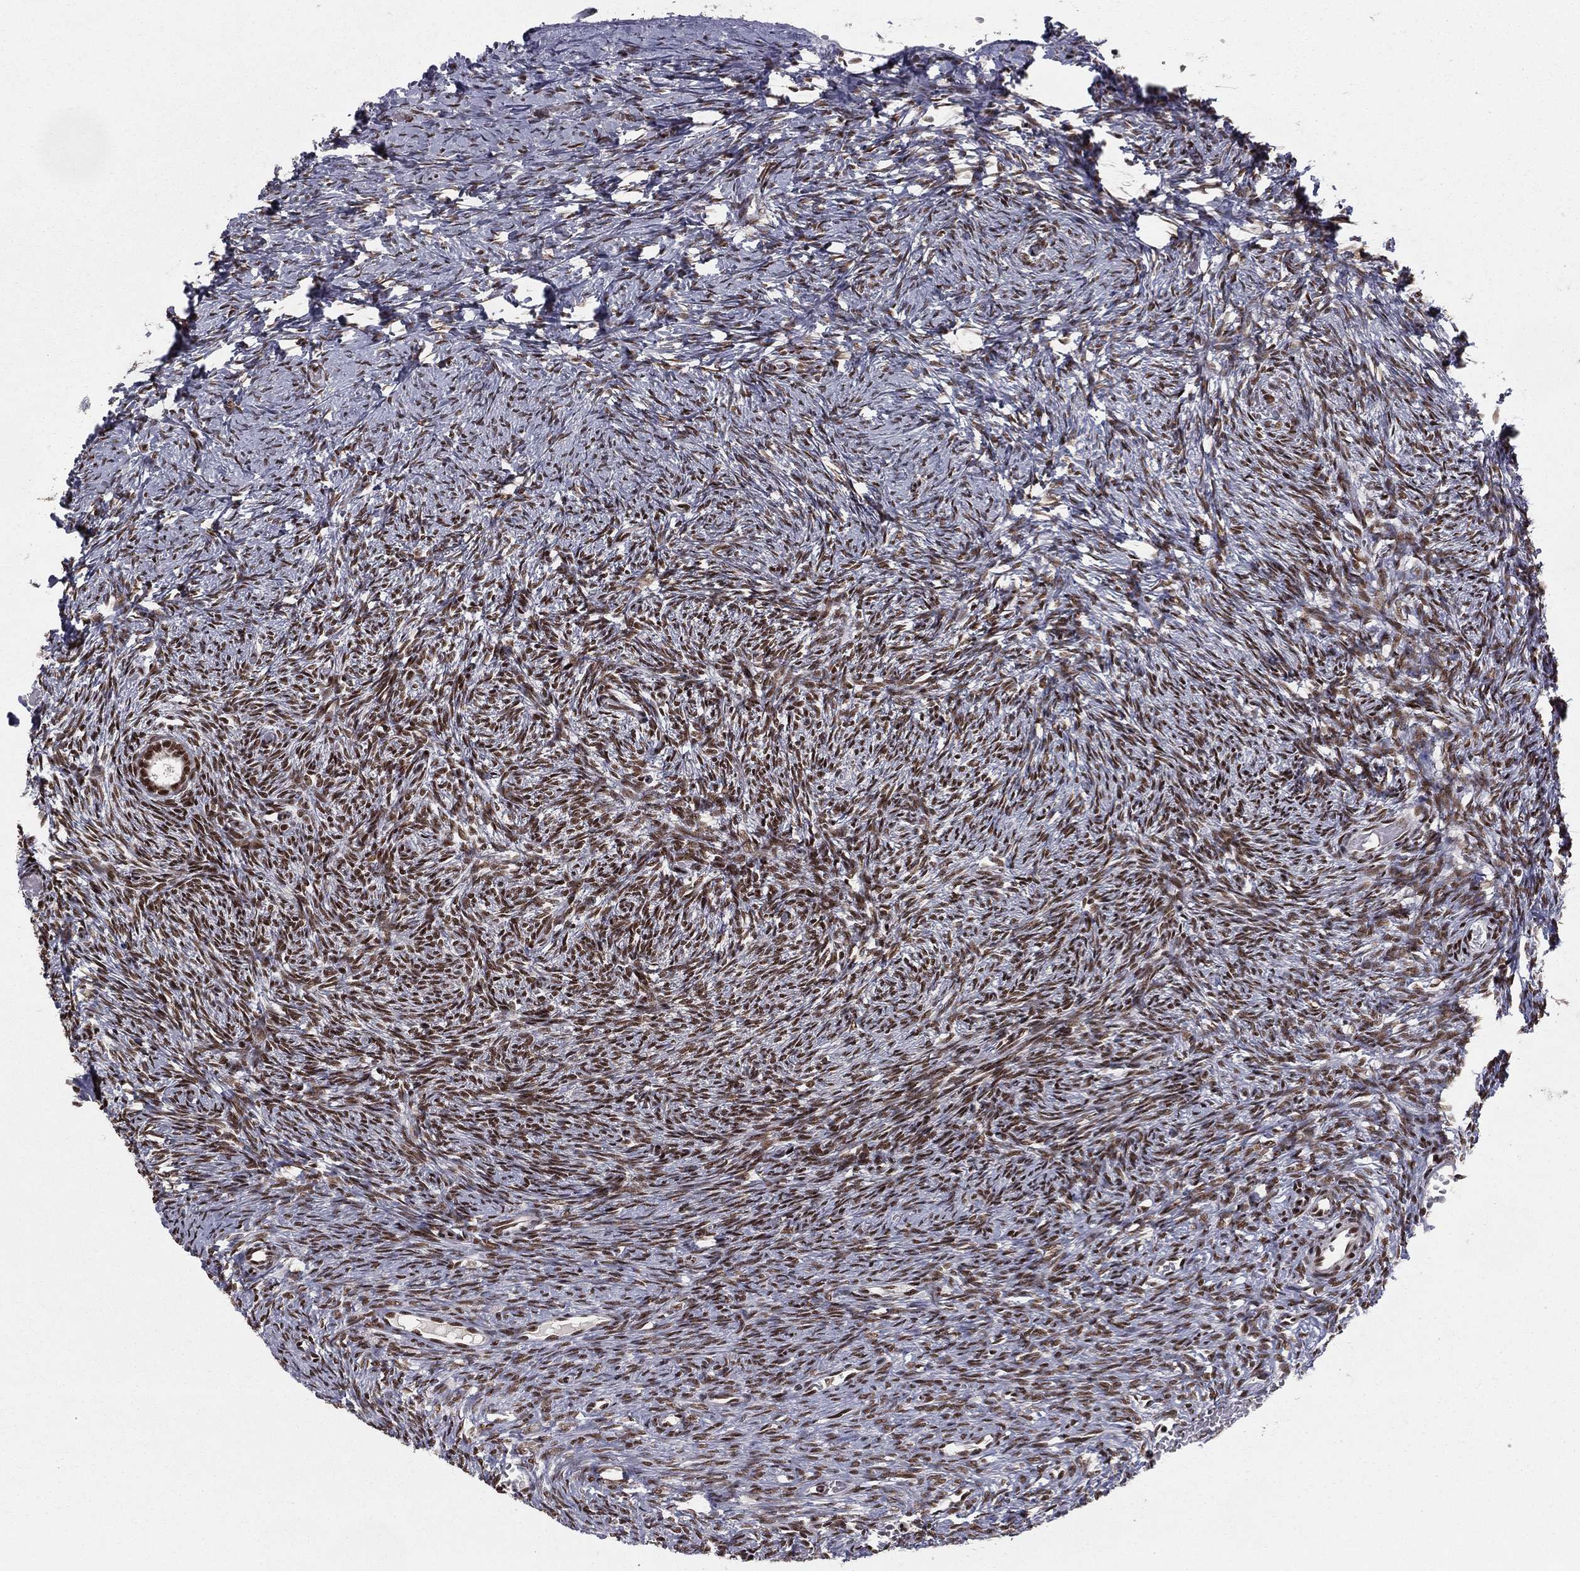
{"staining": {"intensity": "strong", "quantity": ">75%", "location": "nuclear"}, "tissue": "ovary", "cell_type": "Follicle cells", "image_type": "normal", "snomed": [{"axis": "morphology", "description": "Normal tissue, NOS"}, {"axis": "topography", "description": "Ovary"}], "caption": "IHC histopathology image of unremarkable human ovary stained for a protein (brown), which exhibits high levels of strong nuclear expression in approximately >75% of follicle cells.", "gene": "NFYB", "patient": {"sex": "female", "age": 39}}